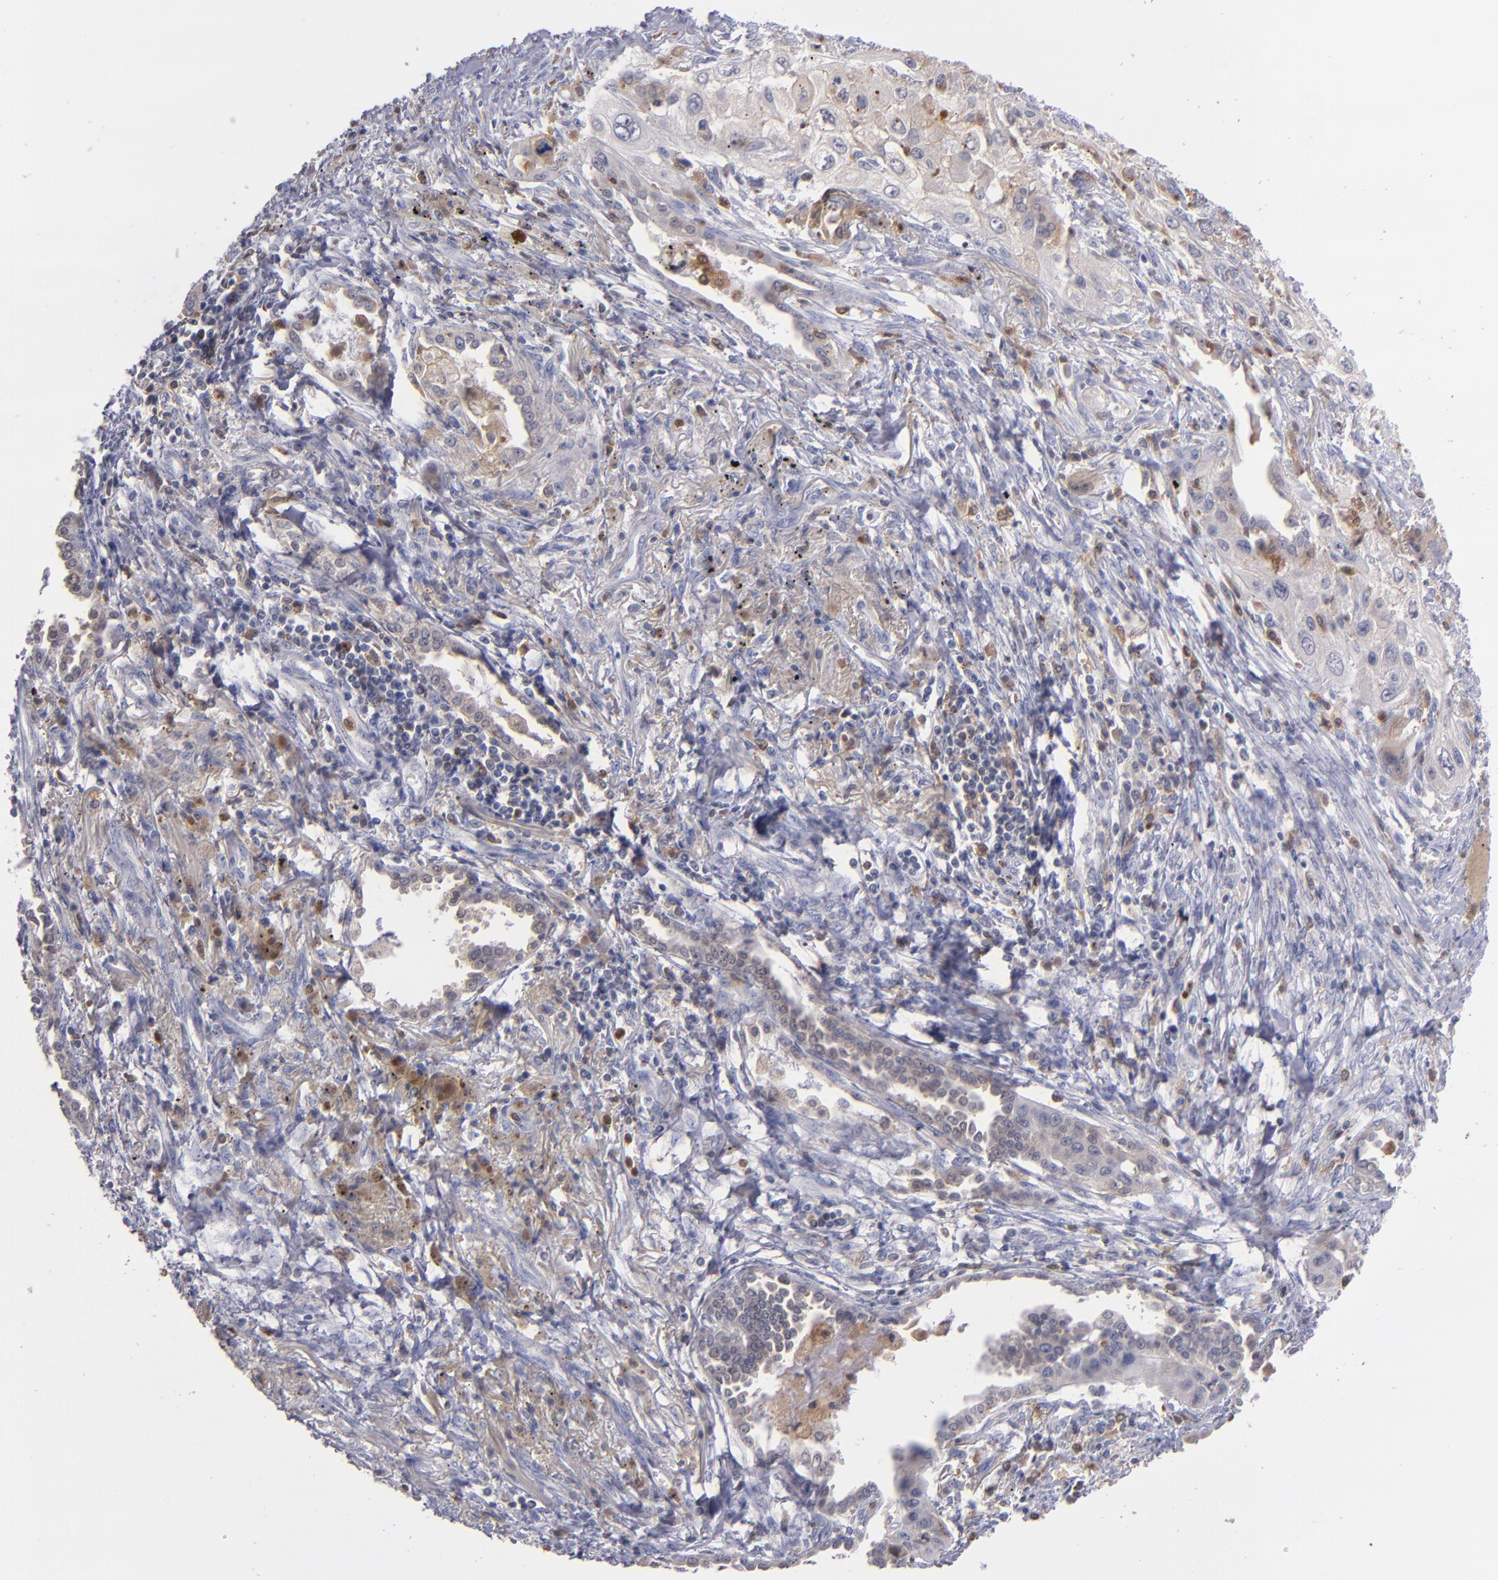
{"staining": {"intensity": "weak", "quantity": "25%-75%", "location": "cytoplasmic/membranous"}, "tissue": "lung cancer", "cell_type": "Tumor cells", "image_type": "cancer", "snomed": [{"axis": "morphology", "description": "Squamous cell carcinoma, NOS"}, {"axis": "topography", "description": "Lung"}], "caption": "A low amount of weak cytoplasmic/membranous staining is appreciated in approximately 25%-75% of tumor cells in lung squamous cell carcinoma tissue. Nuclei are stained in blue.", "gene": "PRKCD", "patient": {"sex": "male", "age": 71}}